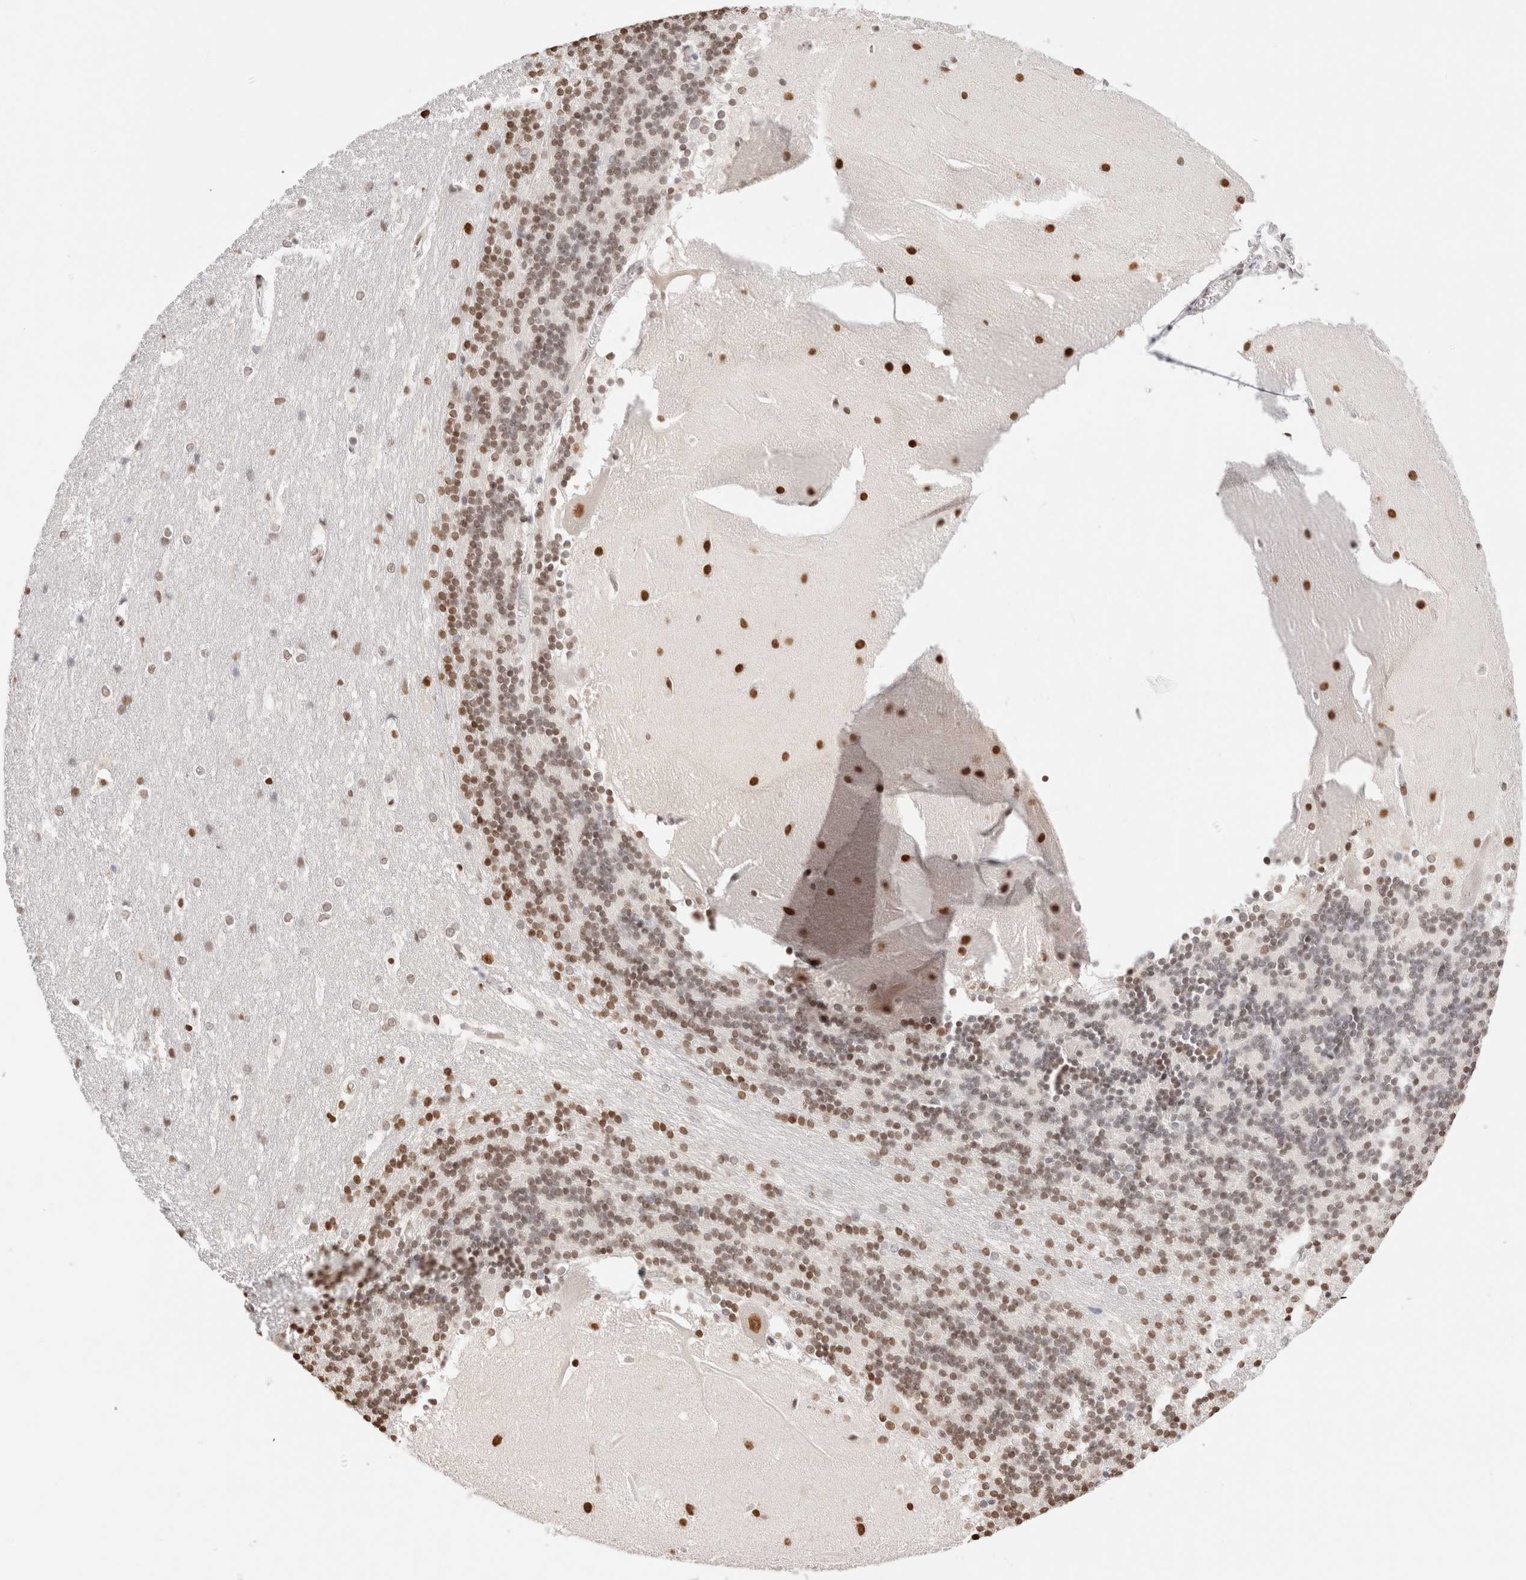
{"staining": {"intensity": "moderate", "quantity": "<25%", "location": "nuclear"}, "tissue": "cerebellum", "cell_type": "Cells in granular layer", "image_type": "normal", "snomed": [{"axis": "morphology", "description": "Normal tissue, NOS"}, {"axis": "topography", "description": "Cerebellum"}], "caption": "High-magnification brightfield microscopy of normal cerebellum stained with DAB (brown) and counterstained with hematoxylin (blue). cells in granular layer exhibit moderate nuclear positivity is identified in approximately<25% of cells. (Stains: DAB (3,3'-diaminobenzidine) in brown, nuclei in blue, Microscopy: brightfield microscopy at high magnification).", "gene": "SUPT3H", "patient": {"sex": "female", "age": 19}}